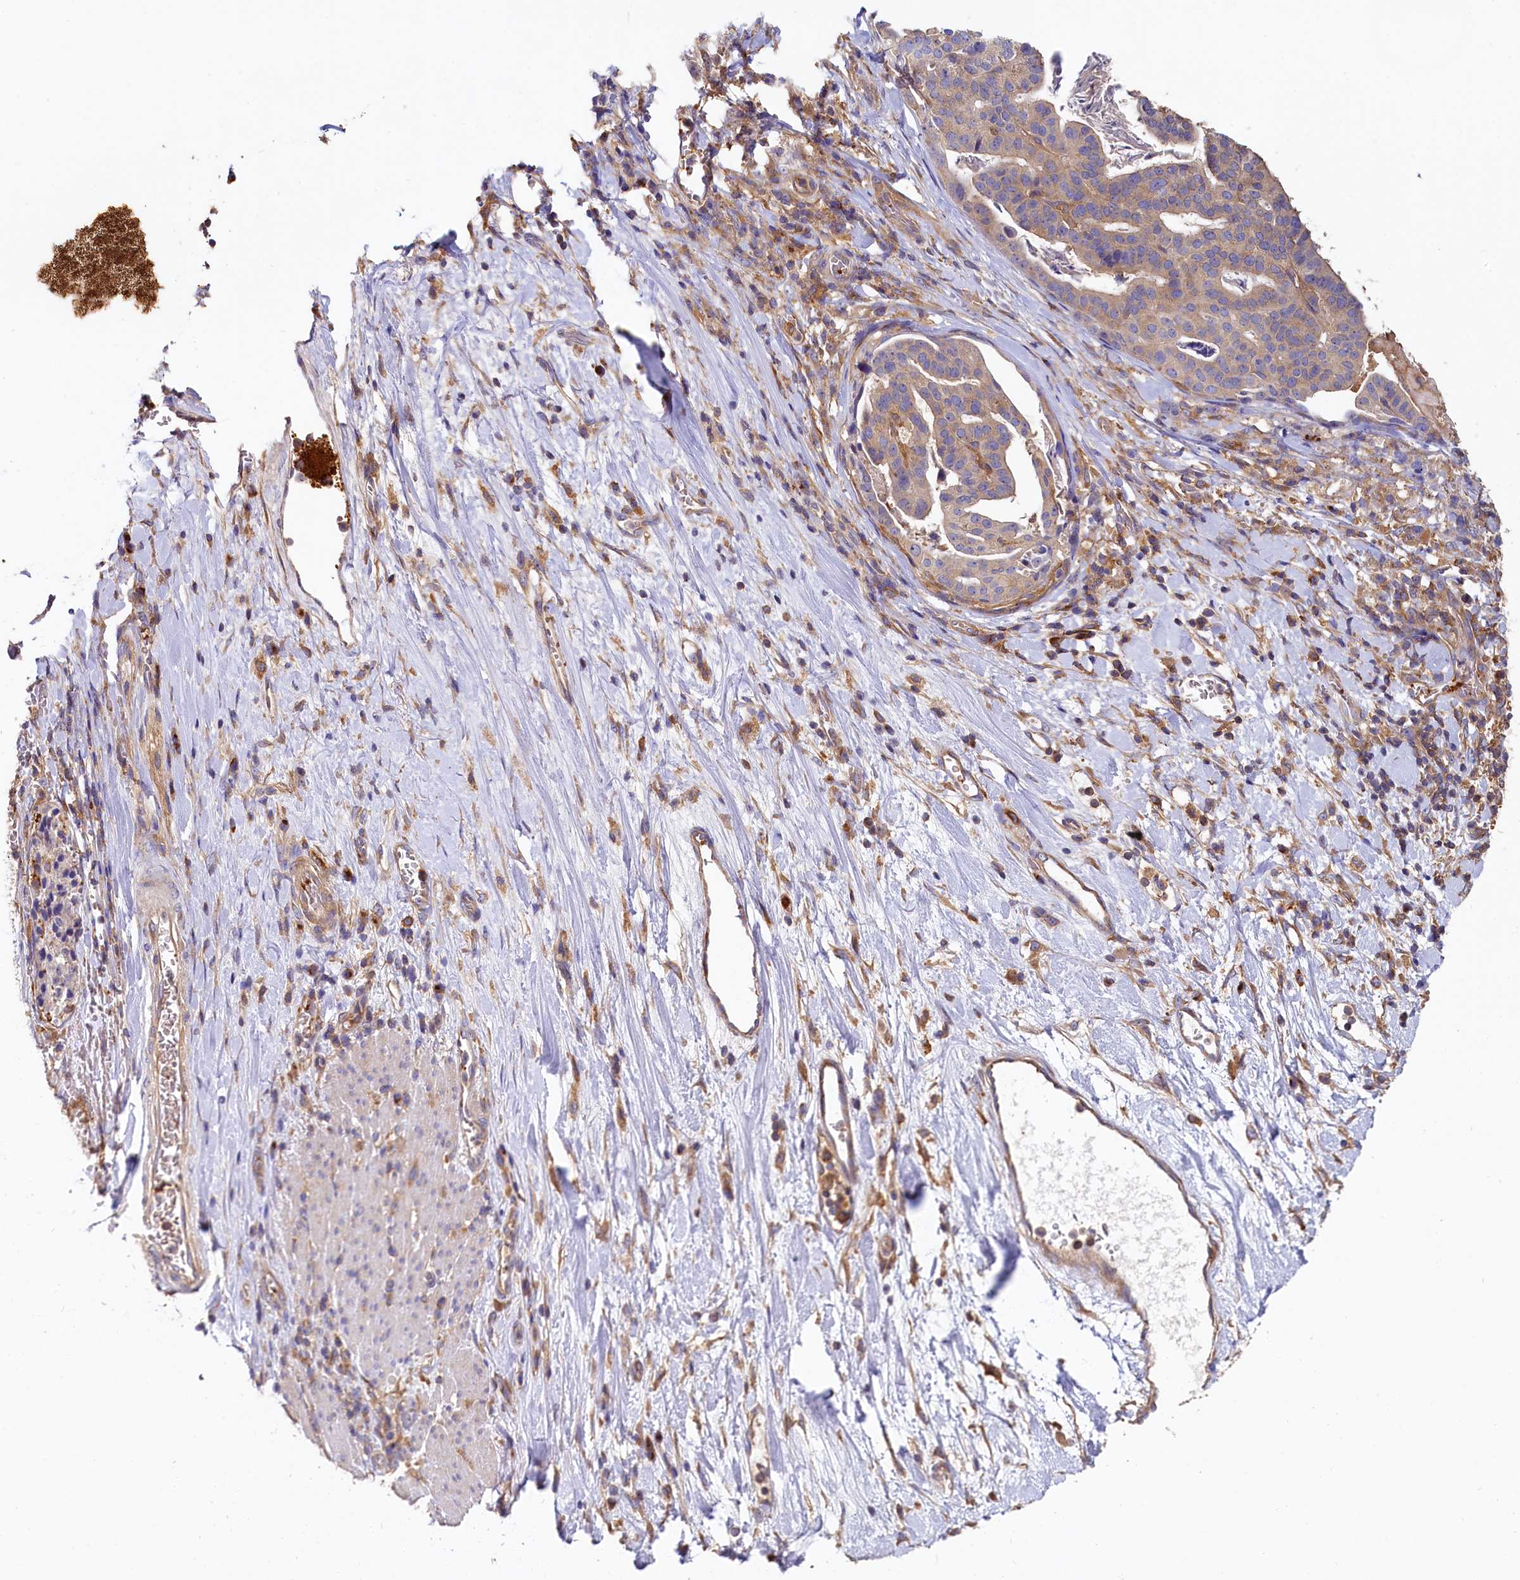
{"staining": {"intensity": "weak", "quantity": ">75%", "location": "cytoplasmic/membranous"}, "tissue": "stomach cancer", "cell_type": "Tumor cells", "image_type": "cancer", "snomed": [{"axis": "morphology", "description": "Adenocarcinoma, NOS"}, {"axis": "topography", "description": "Stomach"}], "caption": "DAB immunohistochemical staining of human stomach cancer shows weak cytoplasmic/membranous protein positivity in approximately >75% of tumor cells.", "gene": "PPIP5K1", "patient": {"sex": "male", "age": 48}}